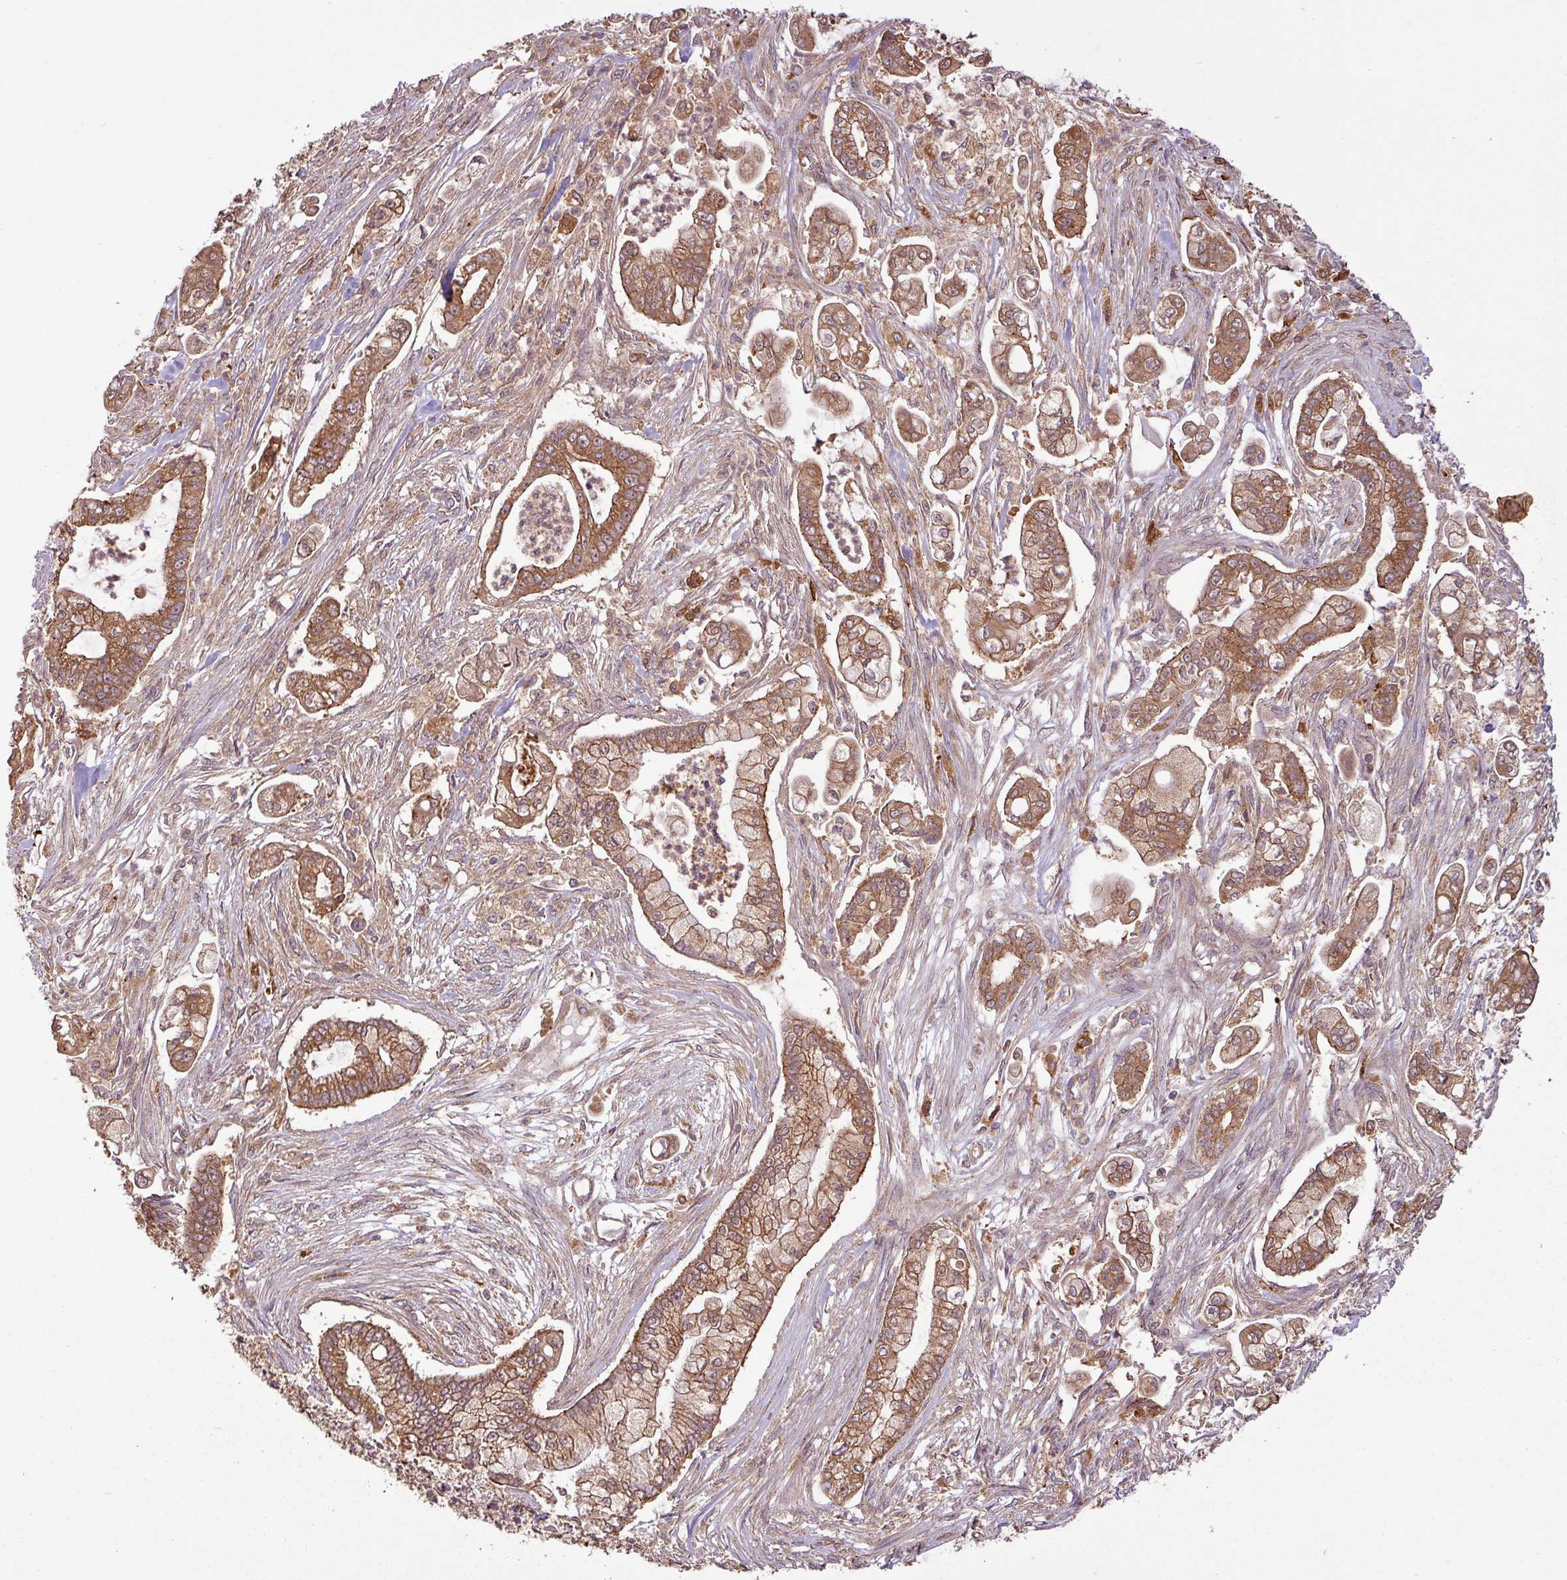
{"staining": {"intensity": "moderate", "quantity": ">75%", "location": "cytoplasmic/membranous"}, "tissue": "pancreatic cancer", "cell_type": "Tumor cells", "image_type": "cancer", "snomed": [{"axis": "morphology", "description": "Adenocarcinoma, NOS"}, {"axis": "topography", "description": "Pancreas"}], "caption": "Pancreatic cancer stained with a protein marker demonstrates moderate staining in tumor cells.", "gene": "NT5C3A", "patient": {"sex": "female", "age": 69}}